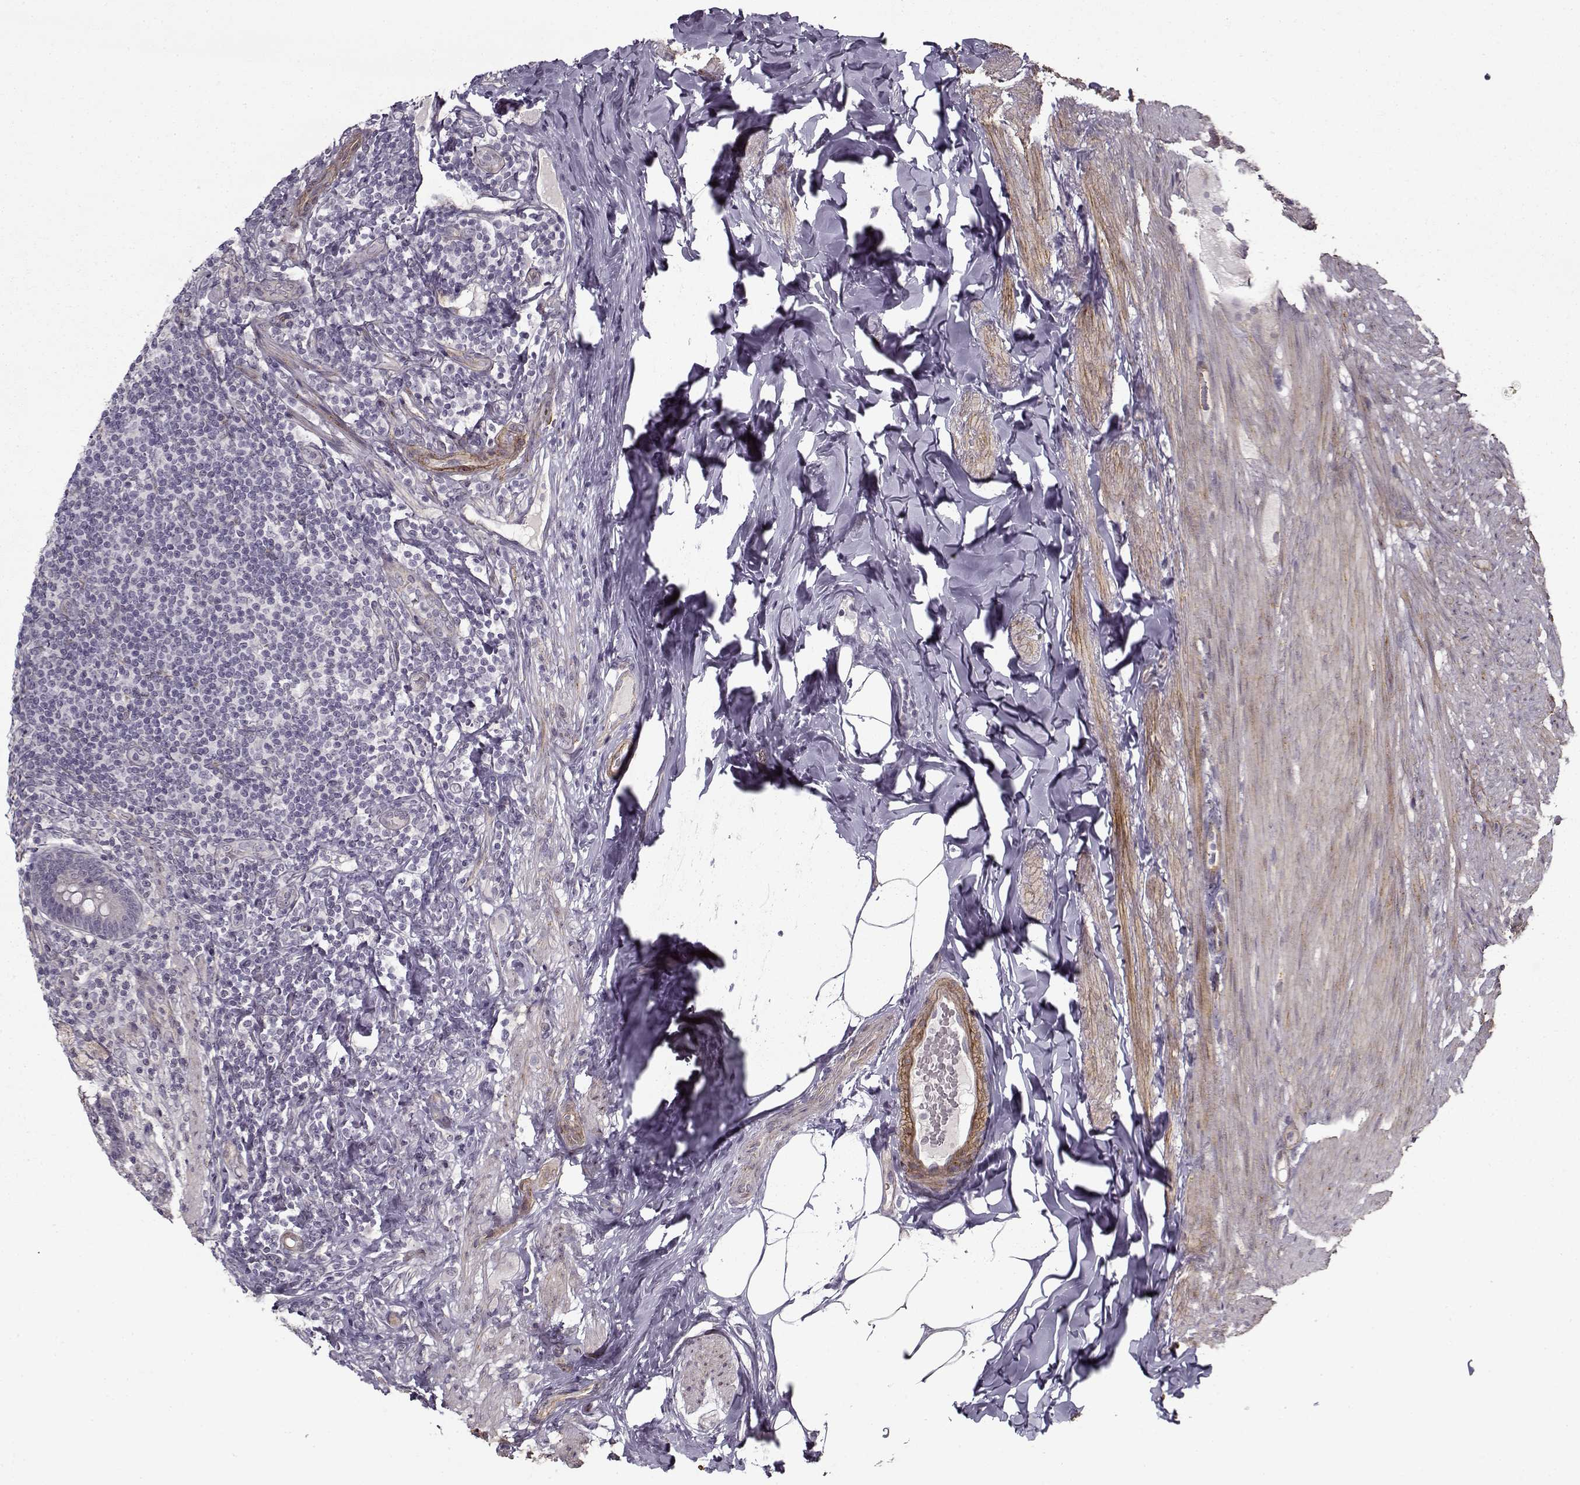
{"staining": {"intensity": "negative", "quantity": "none", "location": "none"}, "tissue": "appendix", "cell_type": "Glandular cells", "image_type": "normal", "snomed": [{"axis": "morphology", "description": "Normal tissue, NOS"}, {"axis": "topography", "description": "Appendix"}], "caption": "IHC of normal human appendix shows no staining in glandular cells. (Immunohistochemistry, brightfield microscopy, high magnification).", "gene": "LAMB2", "patient": {"sex": "male", "age": 47}}